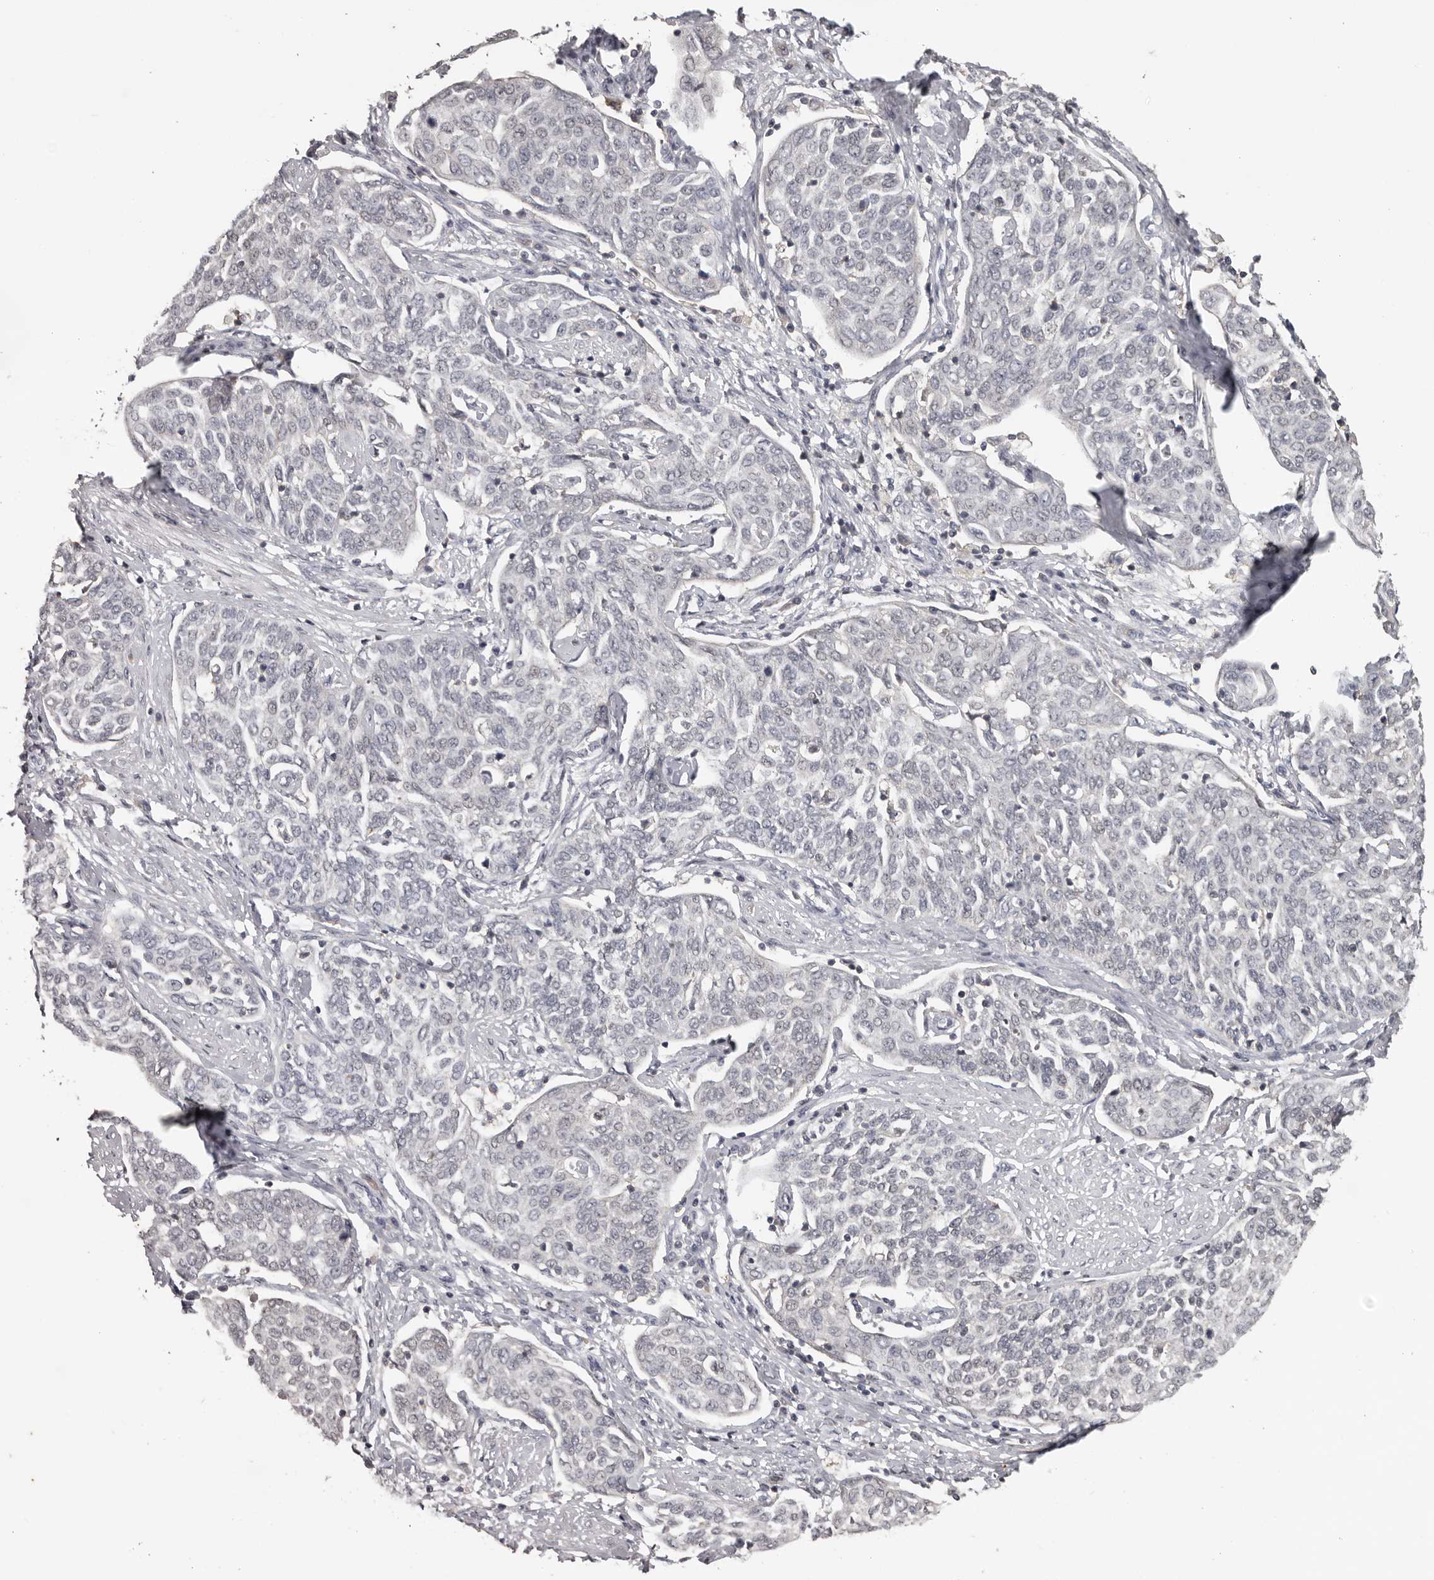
{"staining": {"intensity": "negative", "quantity": "none", "location": "none"}, "tissue": "cervical cancer", "cell_type": "Tumor cells", "image_type": "cancer", "snomed": [{"axis": "morphology", "description": "Squamous cell carcinoma, NOS"}, {"axis": "topography", "description": "Cervix"}], "caption": "Tumor cells show no significant staining in squamous cell carcinoma (cervical).", "gene": "ANKRD44", "patient": {"sex": "female", "age": 34}}